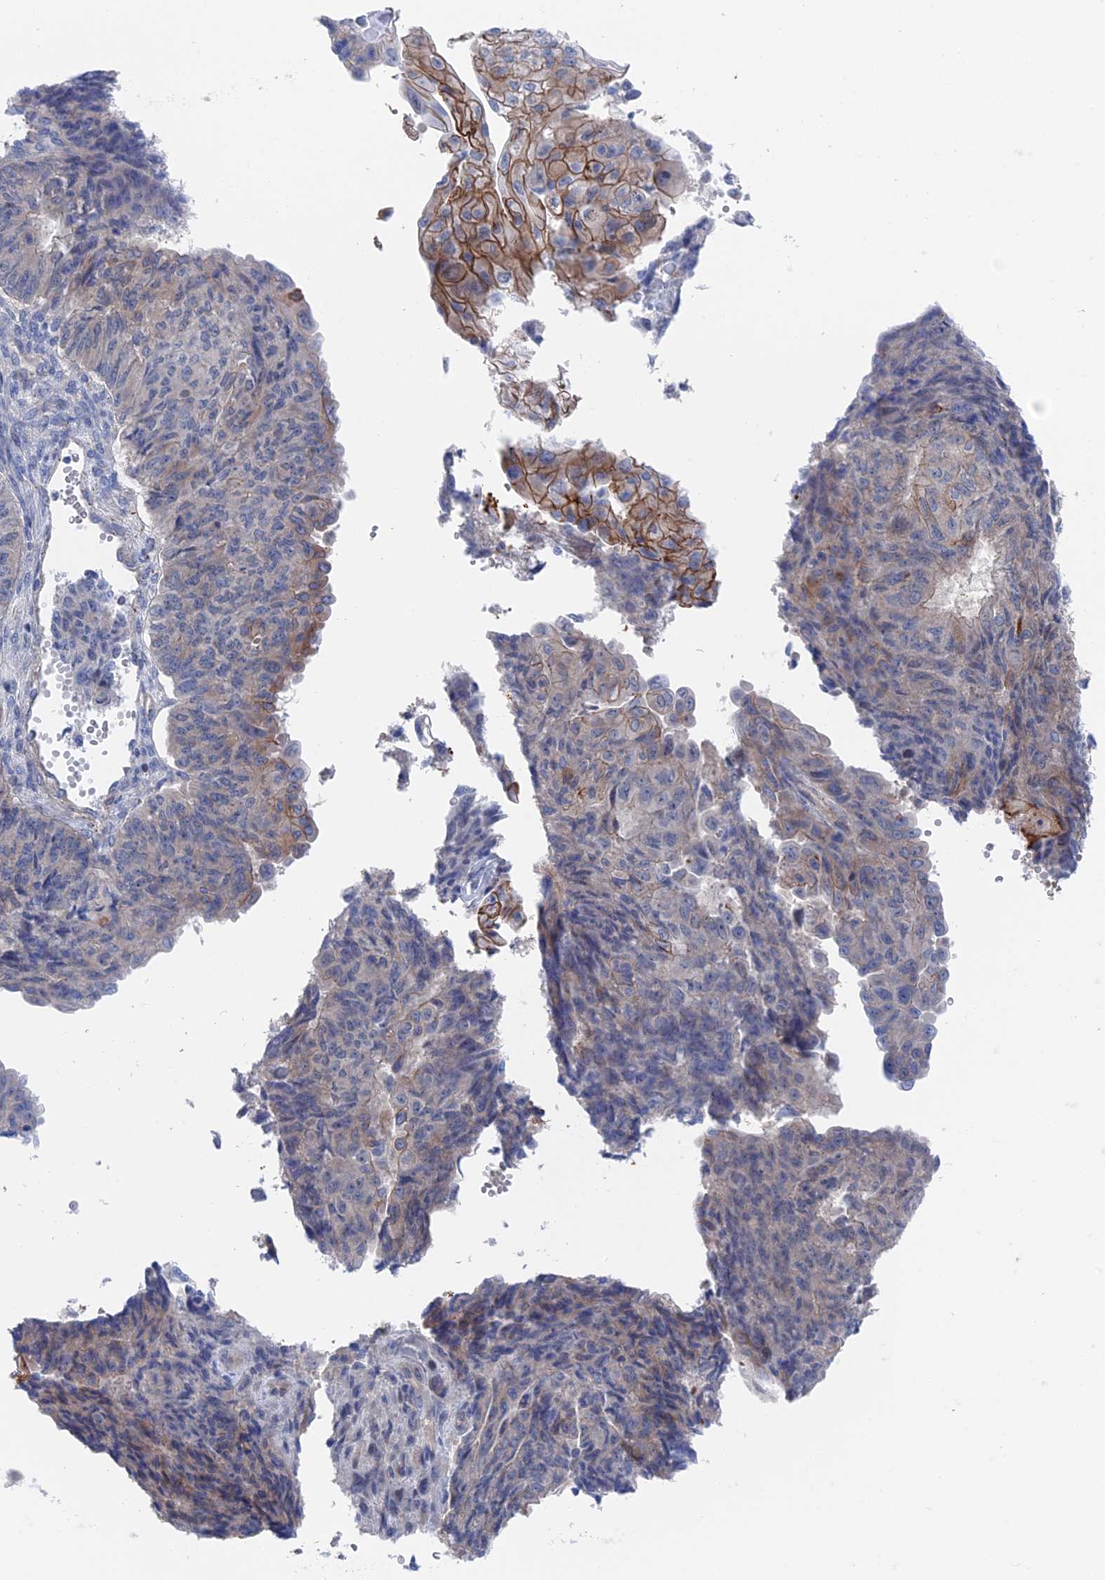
{"staining": {"intensity": "moderate", "quantity": "<25%", "location": "cytoplasmic/membranous"}, "tissue": "endometrial cancer", "cell_type": "Tumor cells", "image_type": "cancer", "snomed": [{"axis": "morphology", "description": "Adenocarcinoma, NOS"}, {"axis": "topography", "description": "Endometrium"}], "caption": "Tumor cells reveal moderate cytoplasmic/membranous positivity in approximately <25% of cells in adenocarcinoma (endometrial).", "gene": "MTHFSD", "patient": {"sex": "female", "age": 32}}